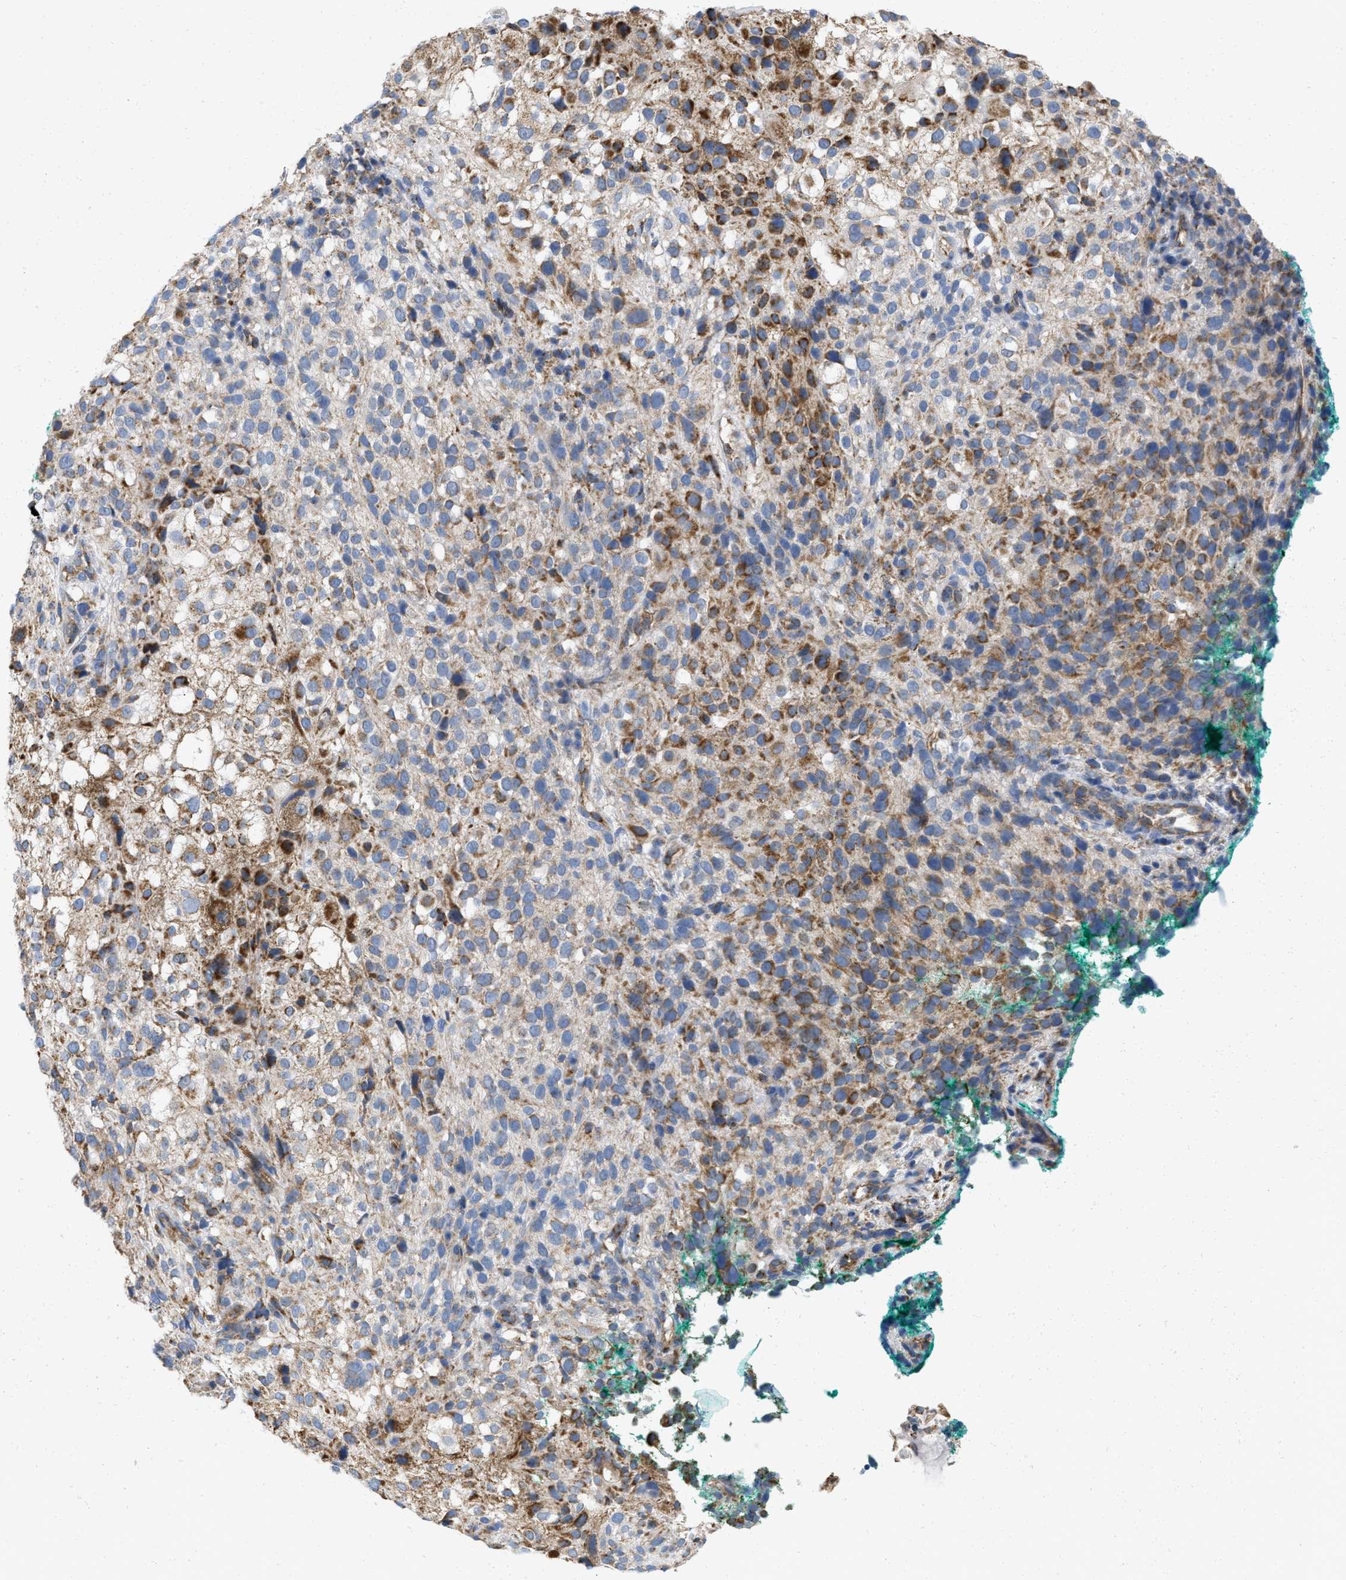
{"staining": {"intensity": "moderate", "quantity": ">75%", "location": "cytoplasmic/membranous"}, "tissue": "melanoma", "cell_type": "Tumor cells", "image_type": "cancer", "snomed": [{"axis": "morphology", "description": "Necrosis, NOS"}, {"axis": "morphology", "description": "Malignant melanoma, NOS"}, {"axis": "topography", "description": "Skin"}], "caption": "Immunohistochemistry (DAB) staining of human melanoma displays moderate cytoplasmic/membranous protein staining in about >75% of tumor cells. (IHC, brightfield microscopy, high magnification).", "gene": "GRB10", "patient": {"sex": "female", "age": 87}}